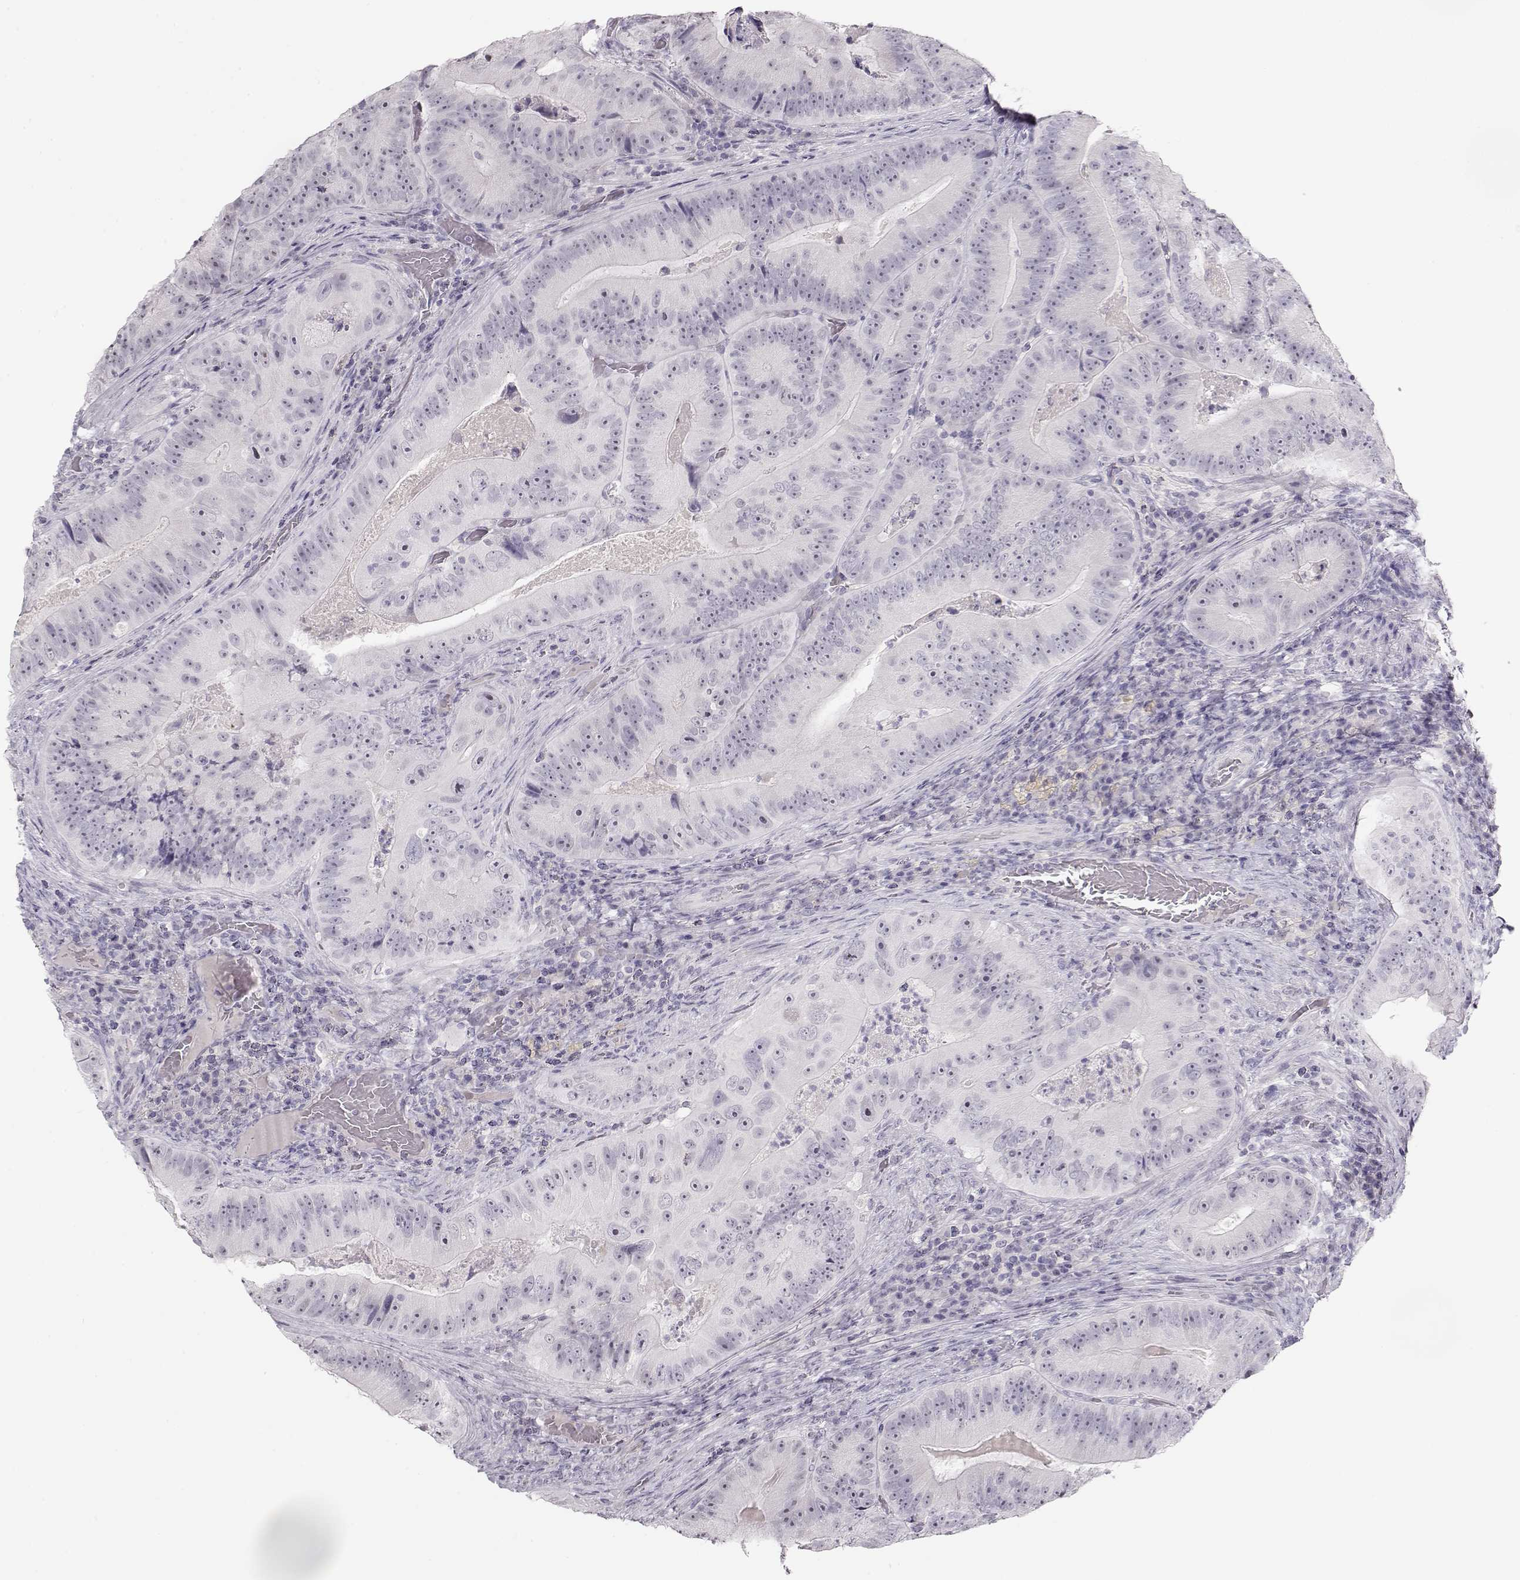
{"staining": {"intensity": "negative", "quantity": "none", "location": "none"}, "tissue": "colorectal cancer", "cell_type": "Tumor cells", "image_type": "cancer", "snomed": [{"axis": "morphology", "description": "Adenocarcinoma, NOS"}, {"axis": "topography", "description": "Colon"}], "caption": "Tumor cells are negative for brown protein staining in colorectal cancer (adenocarcinoma). The staining was performed using DAB to visualize the protein expression in brown, while the nuclei were stained in blue with hematoxylin (Magnification: 20x).", "gene": "IMPG1", "patient": {"sex": "female", "age": 86}}